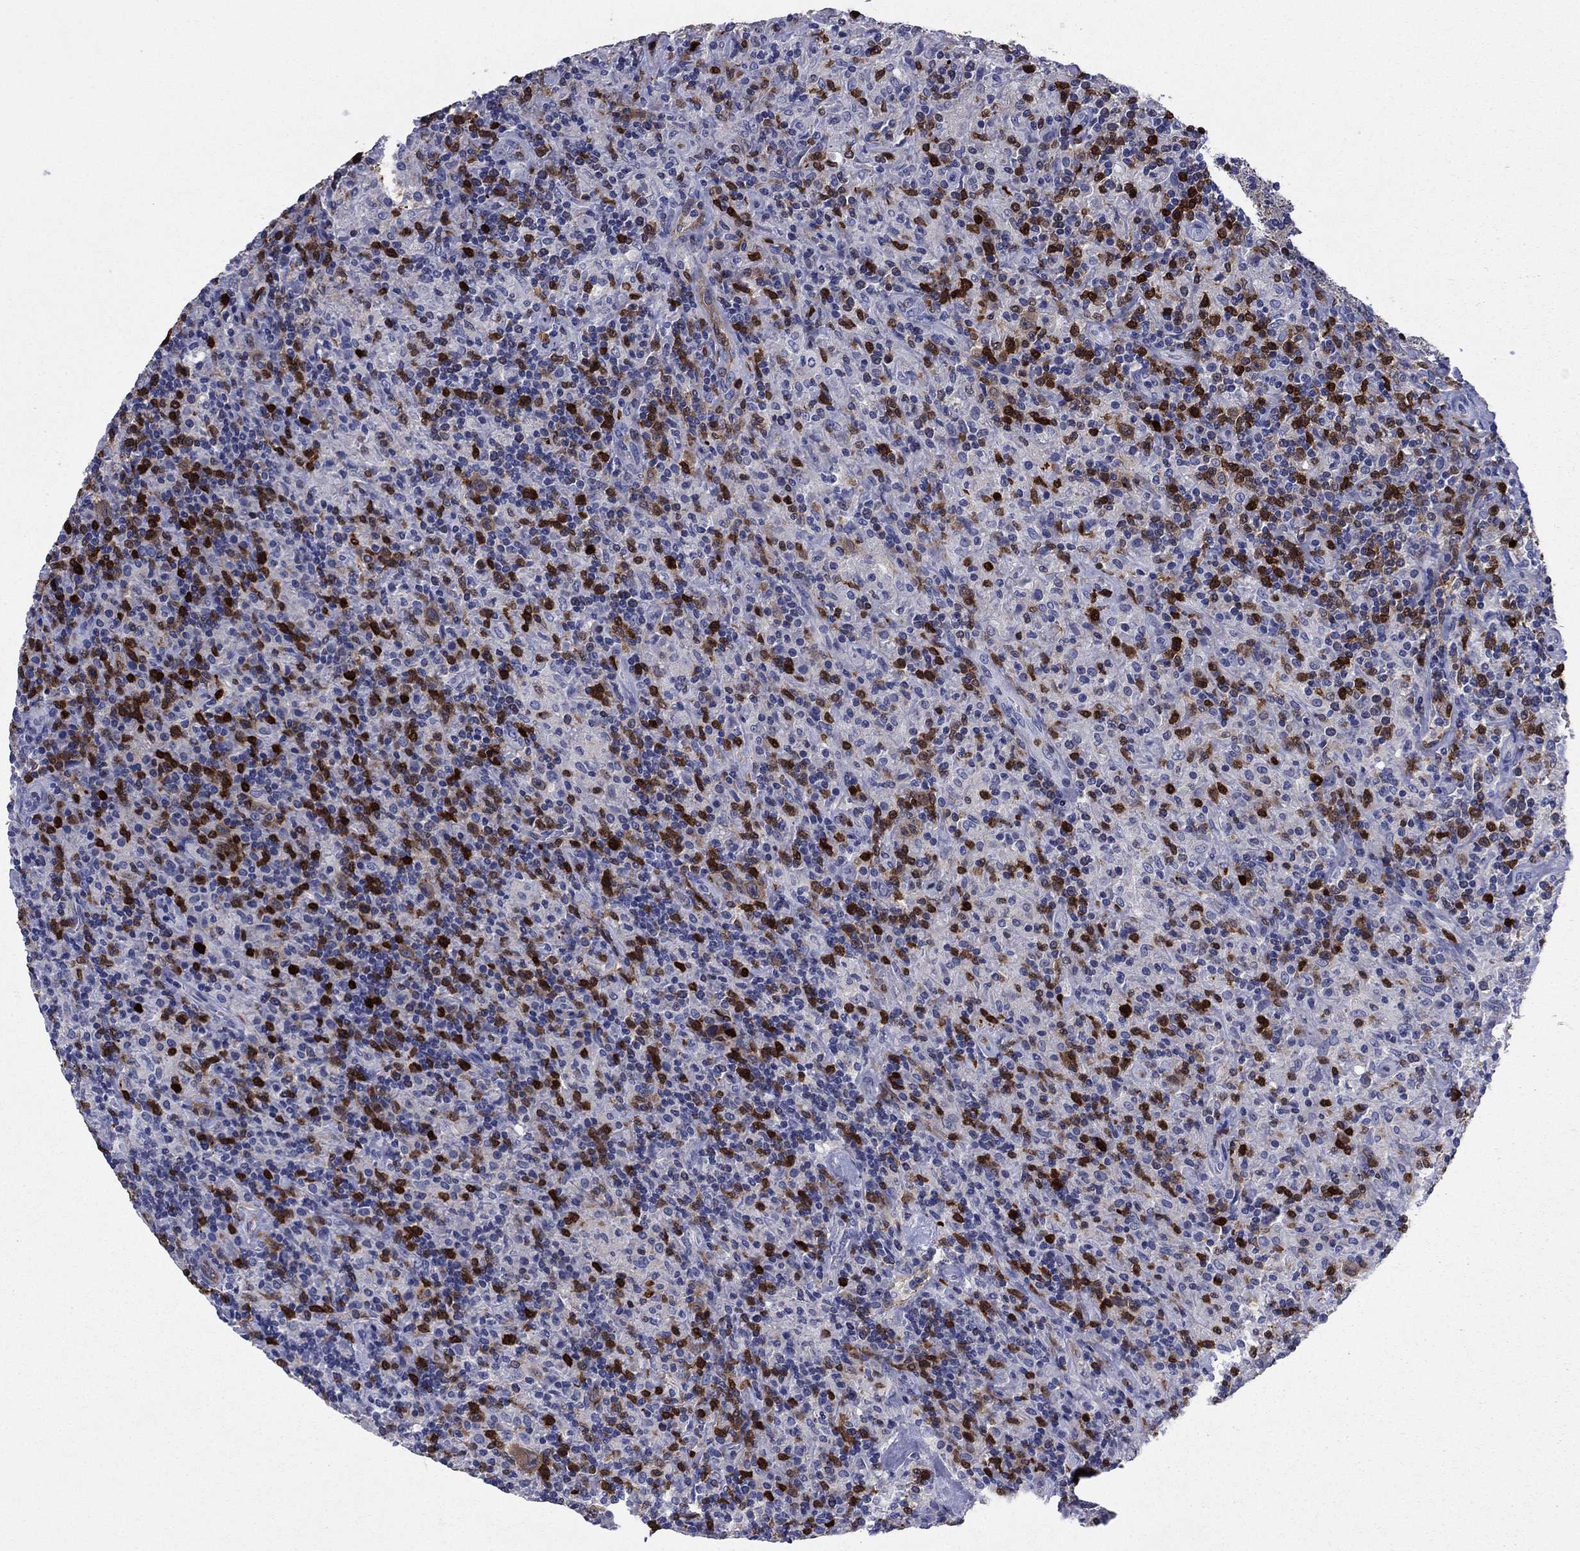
{"staining": {"intensity": "moderate", "quantity": ">75%", "location": "cytoplasmic/membranous"}, "tissue": "lymphoma", "cell_type": "Tumor cells", "image_type": "cancer", "snomed": [{"axis": "morphology", "description": "Hodgkin's disease, NOS"}, {"axis": "topography", "description": "Lymph node"}], "caption": "Approximately >75% of tumor cells in Hodgkin's disease show moderate cytoplasmic/membranous protein staining as visualized by brown immunohistochemical staining.", "gene": "STMN1", "patient": {"sex": "male", "age": 70}}